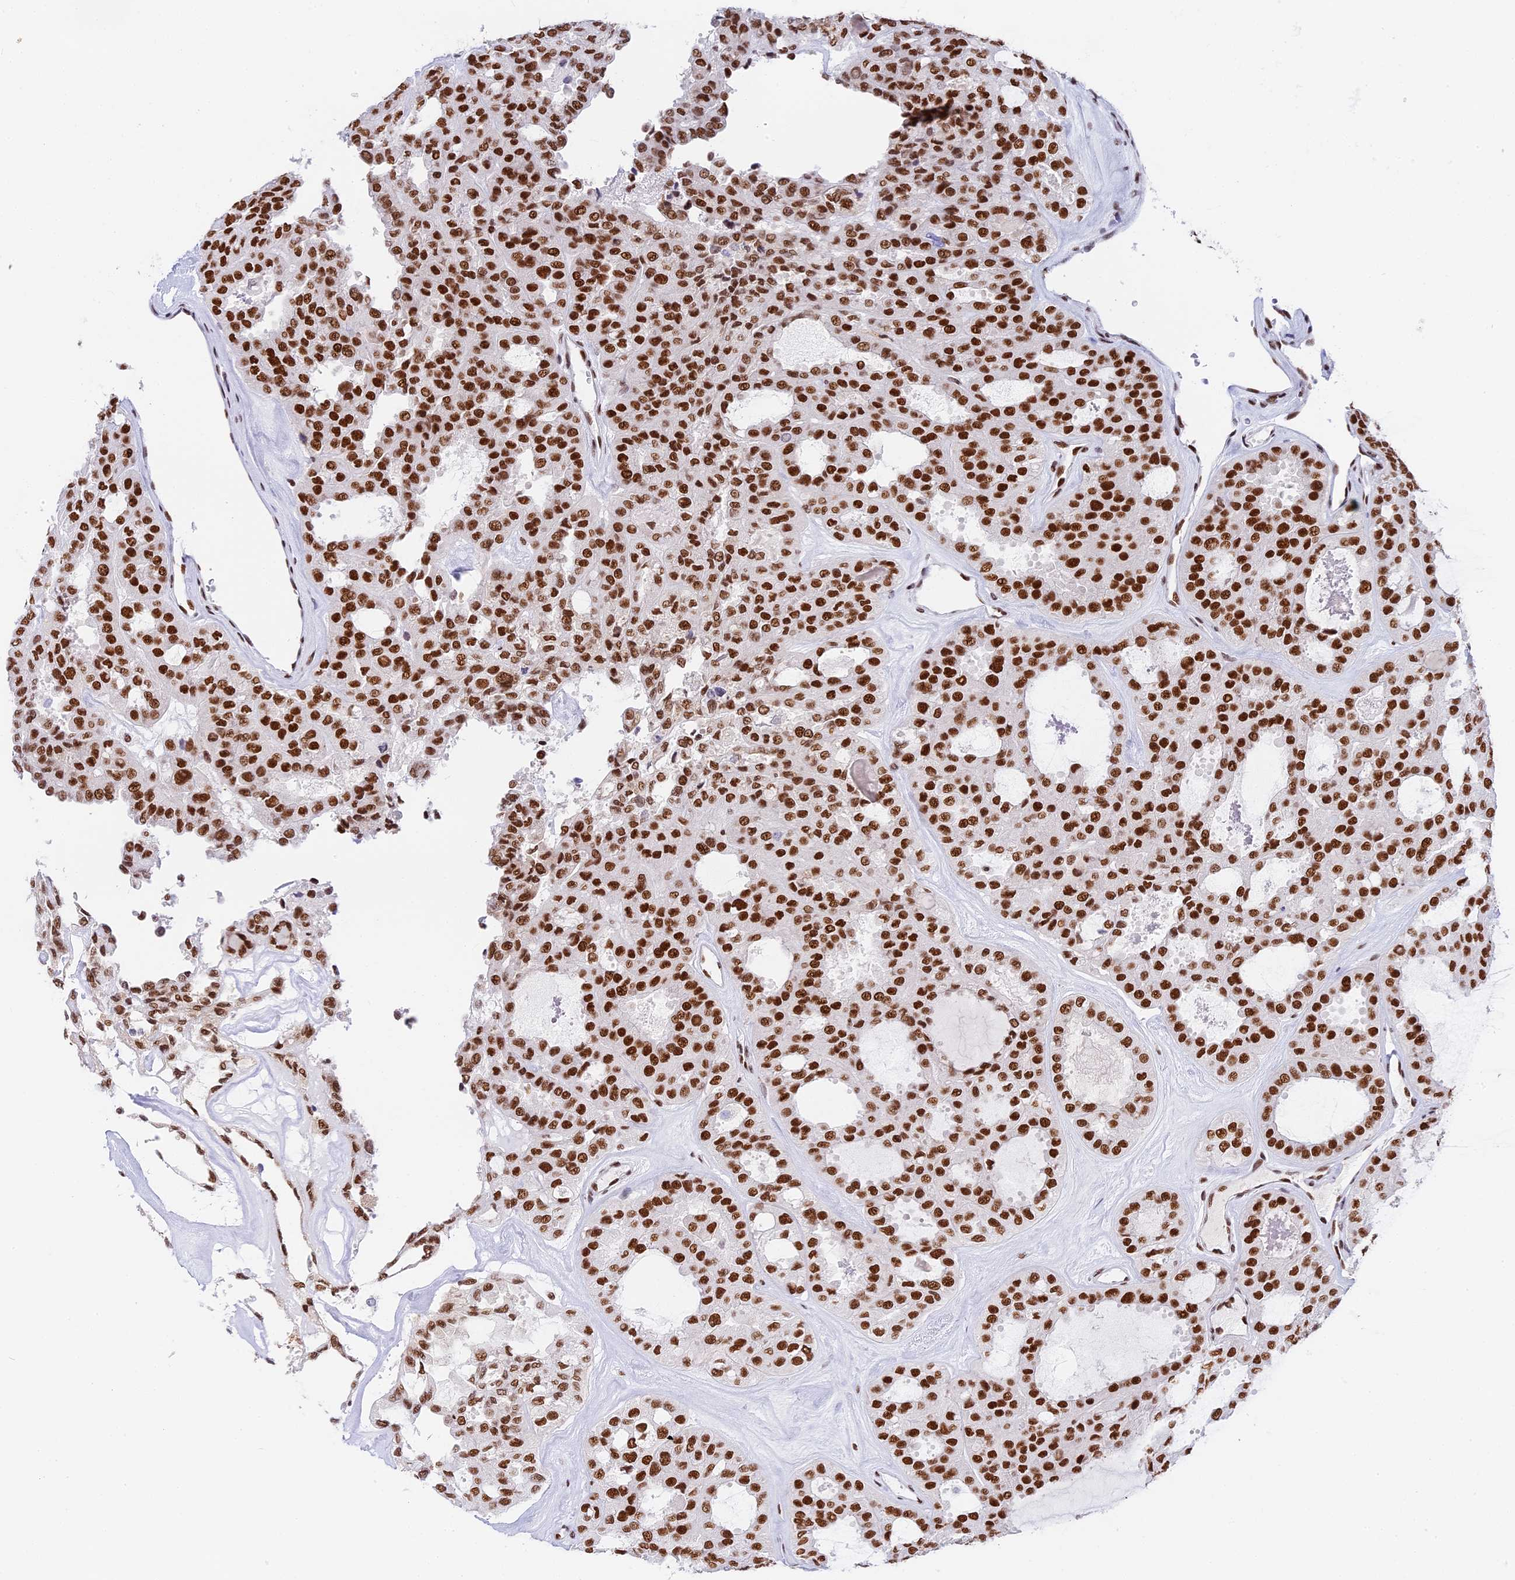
{"staining": {"intensity": "strong", "quantity": ">75%", "location": "nuclear"}, "tissue": "thyroid cancer", "cell_type": "Tumor cells", "image_type": "cancer", "snomed": [{"axis": "morphology", "description": "Follicular adenoma carcinoma, NOS"}, {"axis": "topography", "description": "Thyroid gland"}], "caption": "Immunohistochemistry staining of thyroid follicular adenoma carcinoma, which exhibits high levels of strong nuclear expression in about >75% of tumor cells indicating strong nuclear protein staining. The staining was performed using DAB (brown) for protein detection and nuclei were counterstained in hematoxylin (blue).", "gene": "SBNO1", "patient": {"sex": "male", "age": 75}}